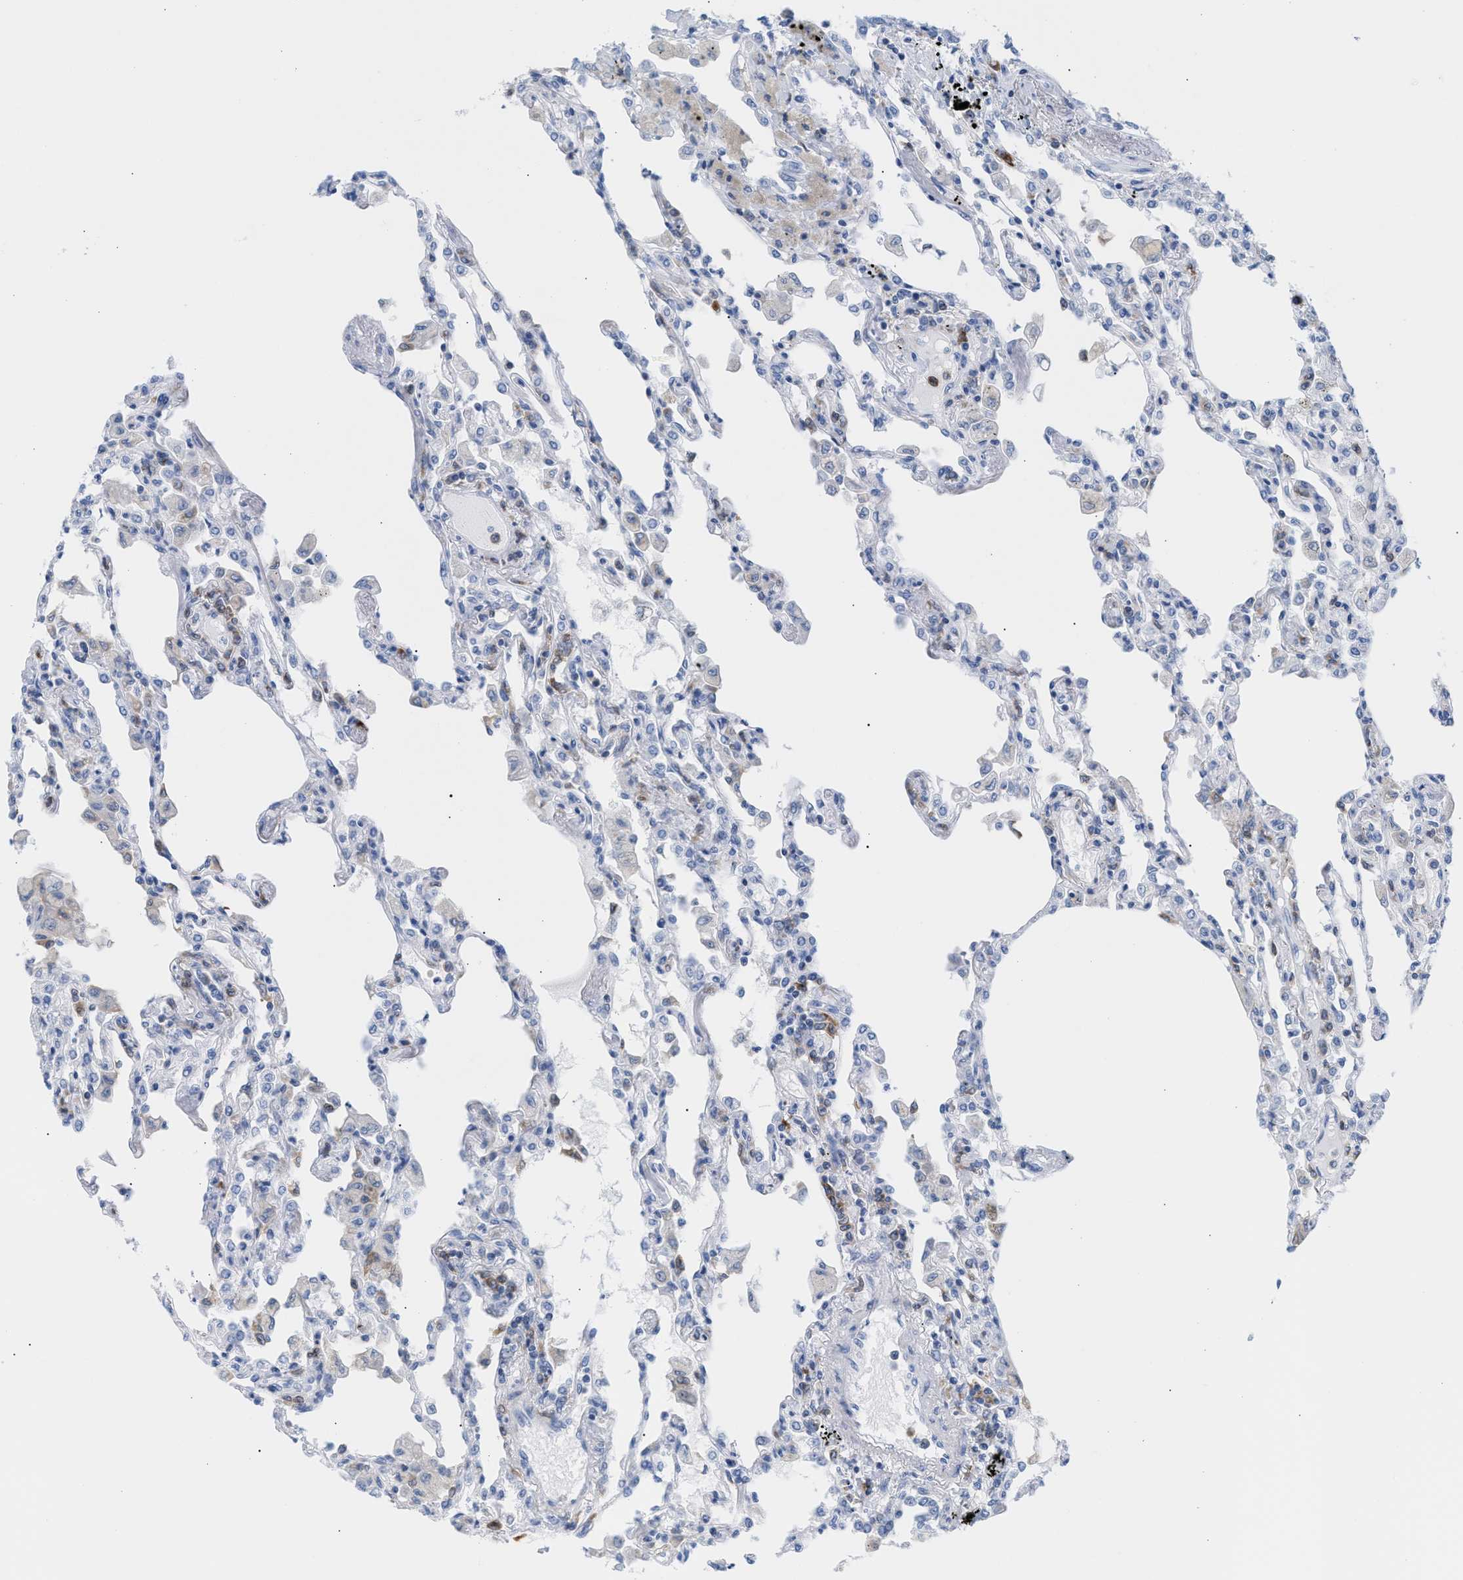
{"staining": {"intensity": "negative", "quantity": "none", "location": "none"}, "tissue": "lung", "cell_type": "Alveolar cells", "image_type": "normal", "snomed": [{"axis": "morphology", "description": "Normal tissue, NOS"}, {"axis": "topography", "description": "Bronchus"}, {"axis": "topography", "description": "Lung"}], "caption": "Benign lung was stained to show a protein in brown. There is no significant positivity in alveolar cells. (IHC, brightfield microscopy, high magnification).", "gene": "TACC3", "patient": {"sex": "female", "age": 49}}